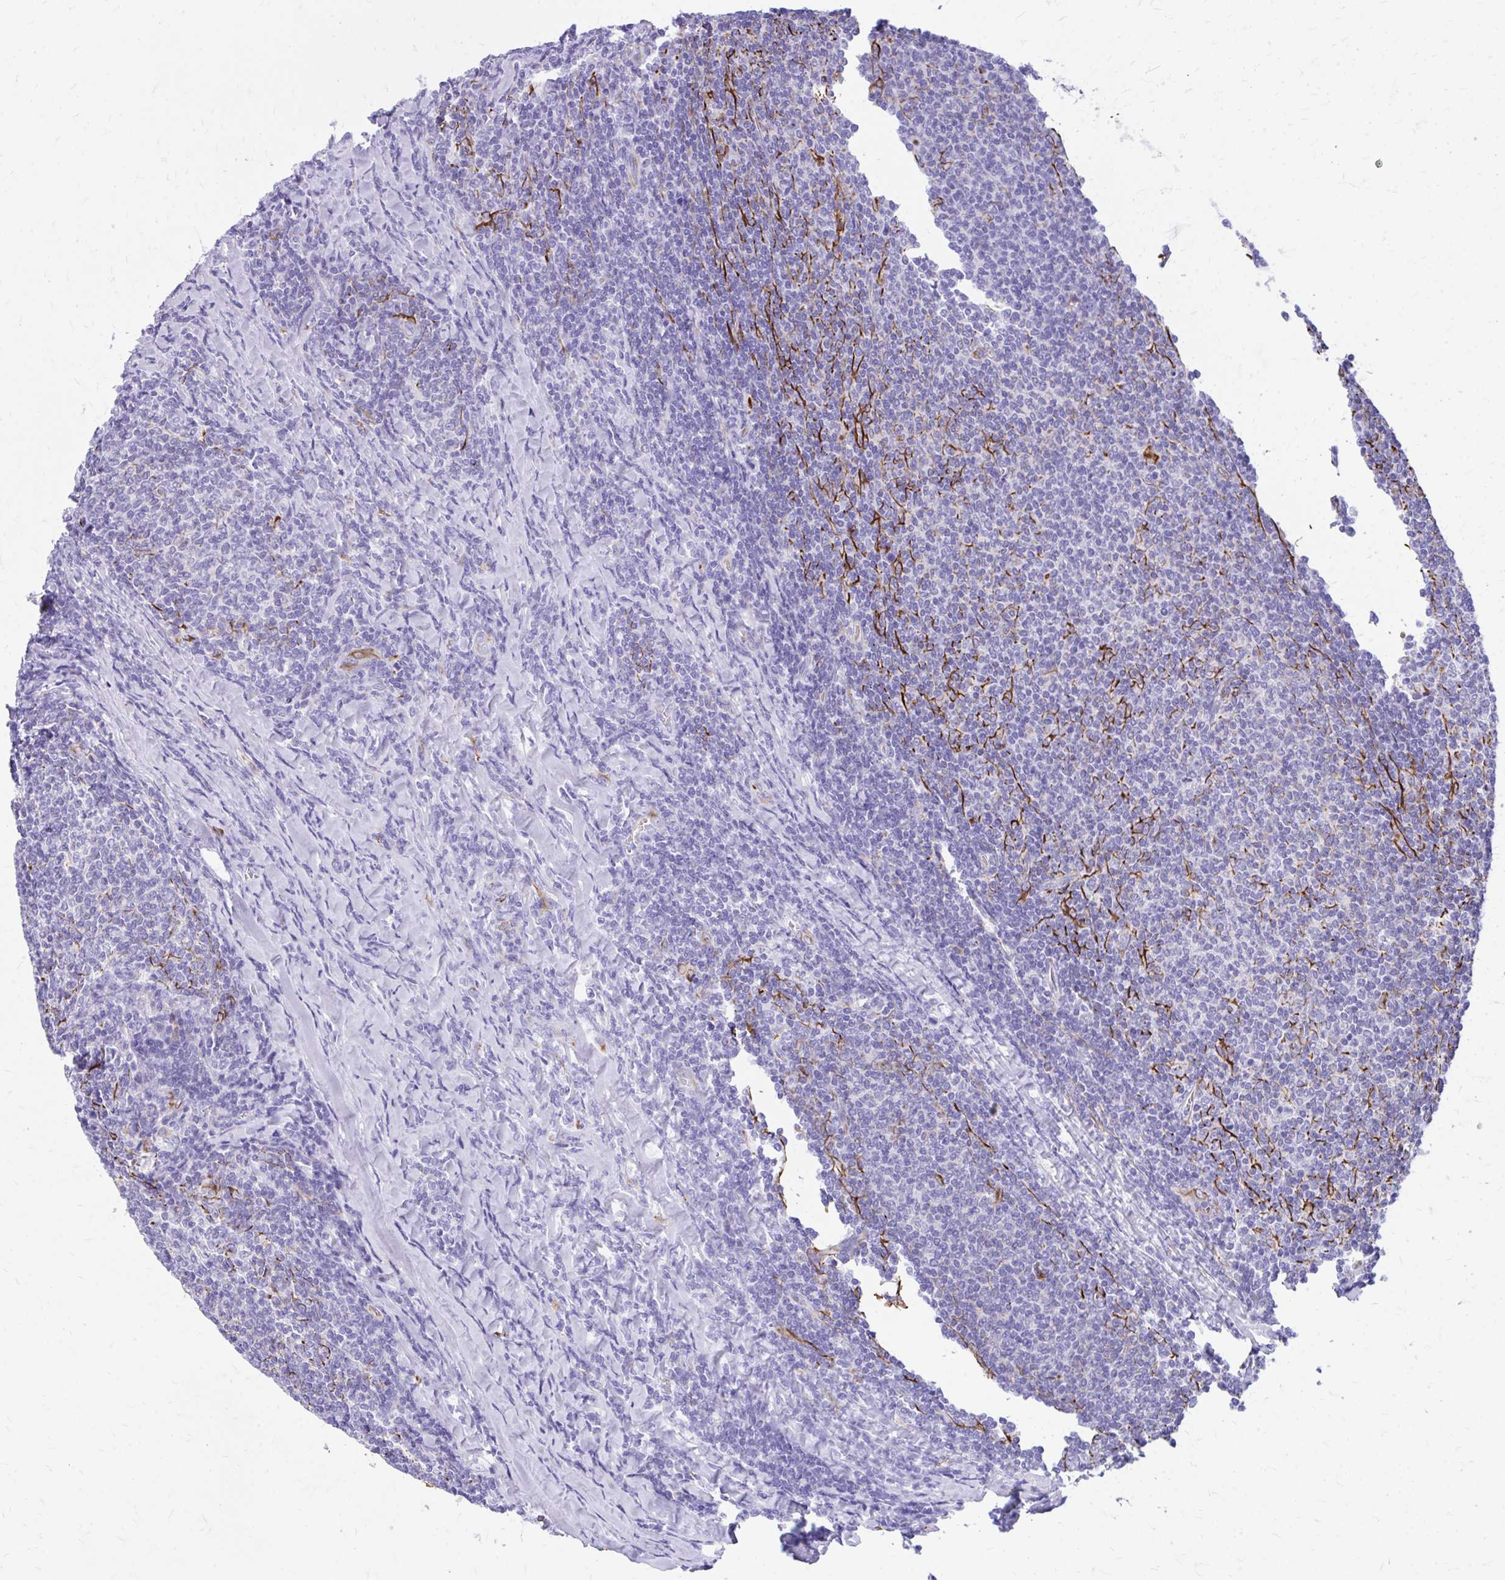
{"staining": {"intensity": "negative", "quantity": "none", "location": "none"}, "tissue": "lymphoma", "cell_type": "Tumor cells", "image_type": "cancer", "snomed": [{"axis": "morphology", "description": "Malignant lymphoma, non-Hodgkin's type, Low grade"}, {"axis": "topography", "description": "Lymph node"}], "caption": "Human lymphoma stained for a protein using immunohistochemistry reveals no positivity in tumor cells.", "gene": "ZNF699", "patient": {"sex": "male", "age": 52}}